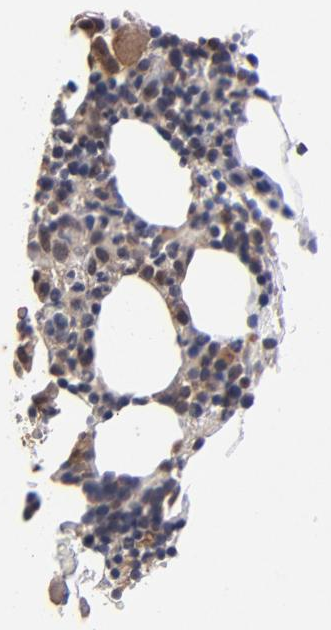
{"staining": {"intensity": "moderate", "quantity": "25%-75%", "location": "cytoplasmic/membranous,nuclear"}, "tissue": "bone marrow", "cell_type": "Hematopoietic cells", "image_type": "normal", "snomed": [{"axis": "morphology", "description": "Normal tissue, NOS"}, {"axis": "topography", "description": "Bone marrow"}], "caption": "Immunohistochemical staining of unremarkable human bone marrow reveals moderate cytoplasmic/membranous,nuclear protein staining in approximately 25%-75% of hematopoietic cells. (Stains: DAB in brown, nuclei in blue, Microscopy: brightfield microscopy at high magnification).", "gene": "HUWE1", "patient": {"sex": "female", "age": 84}}